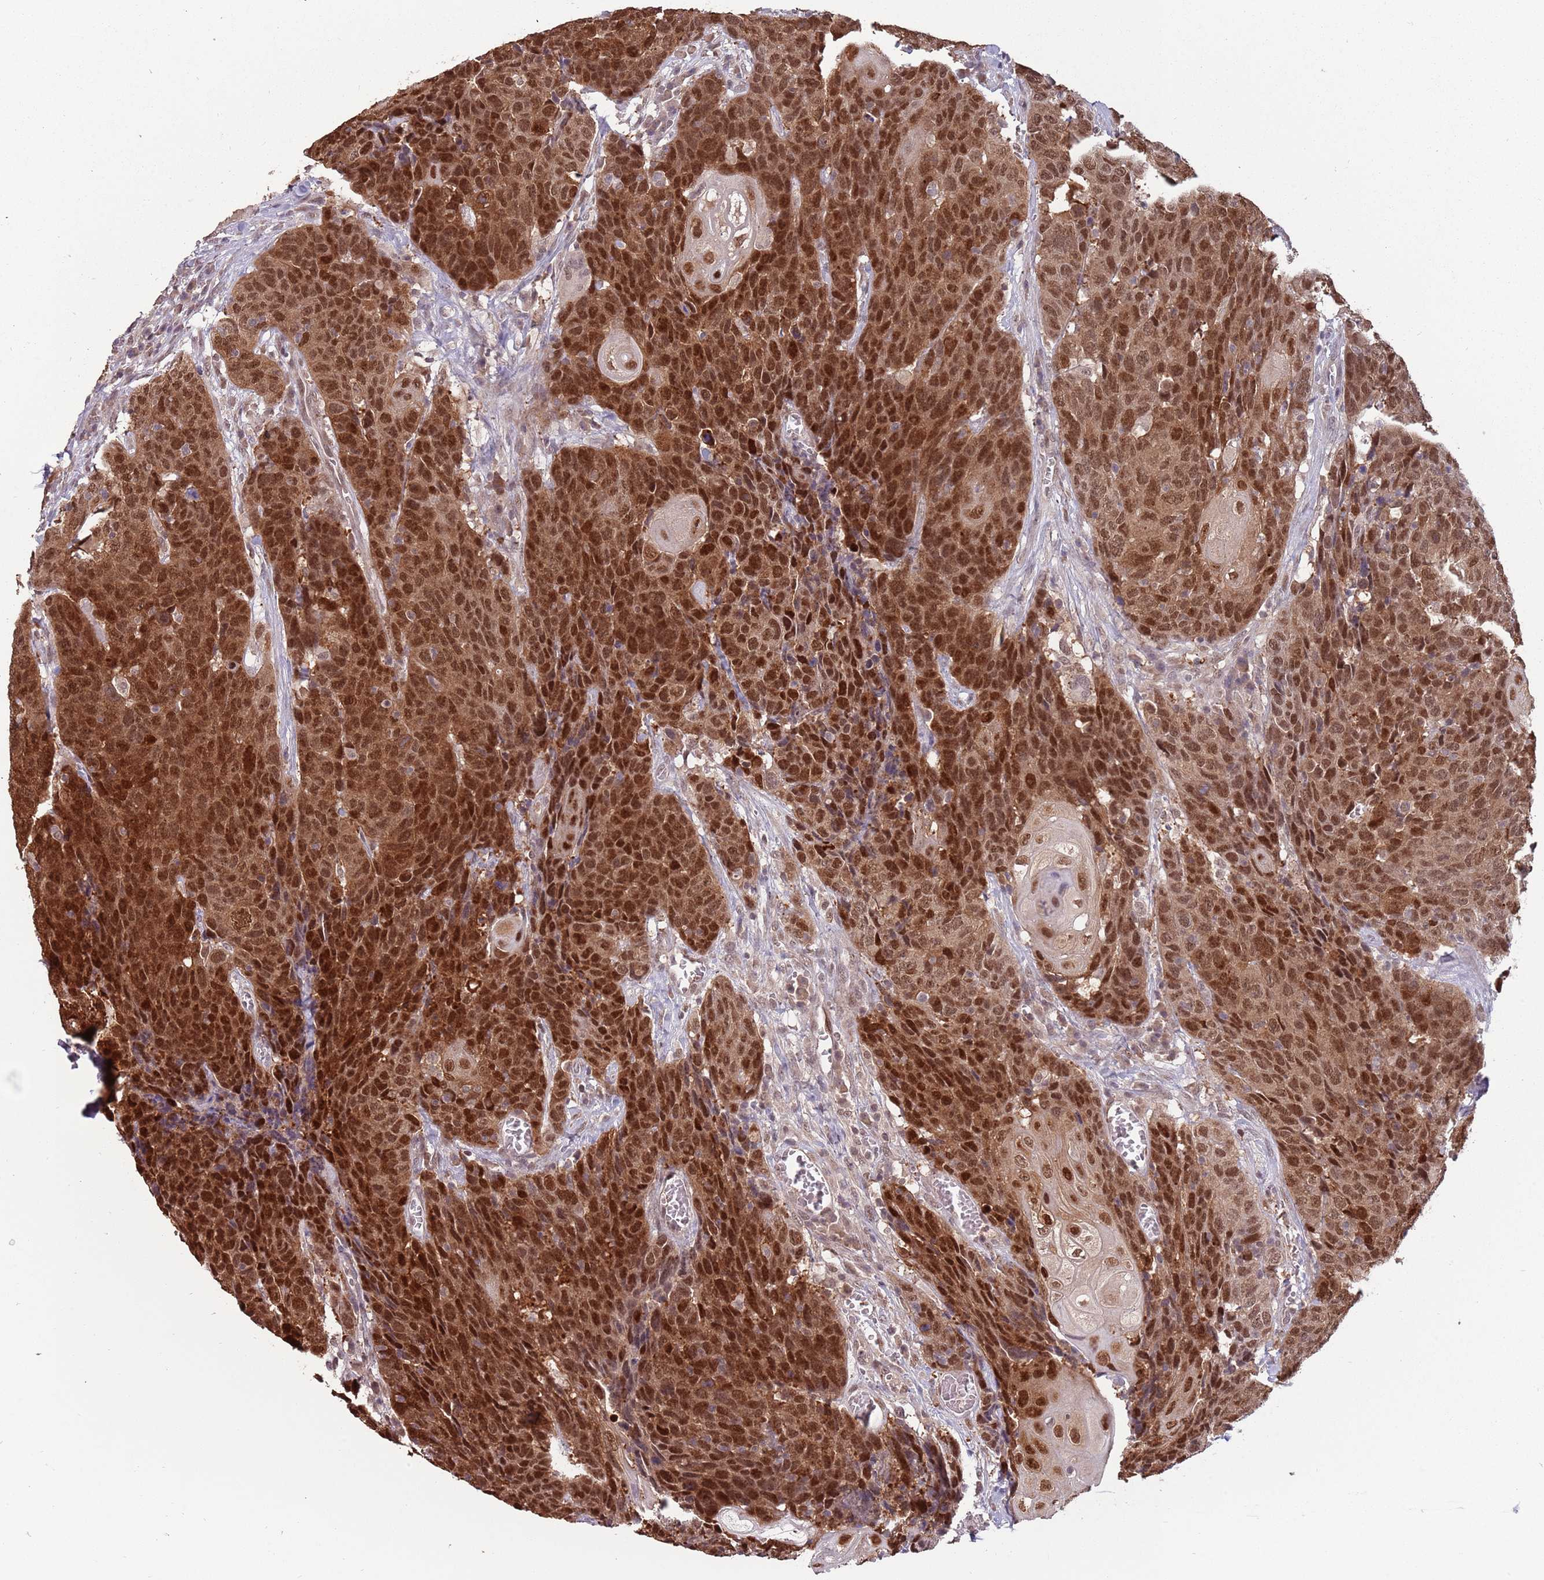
{"staining": {"intensity": "strong", "quantity": ">75%", "location": "nuclear"}, "tissue": "head and neck cancer", "cell_type": "Tumor cells", "image_type": "cancer", "snomed": [{"axis": "morphology", "description": "Squamous cell carcinoma, NOS"}, {"axis": "topography", "description": "Head-Neck"}], "caption": "Head and neck squamous cell carcinoma was stained to show a protein in brown. There is high levels of strong nuclear positivity in about >75% of tumor cells.", "gene": "ZBTB5", "patient": {"sex": "male", "age": 66}}